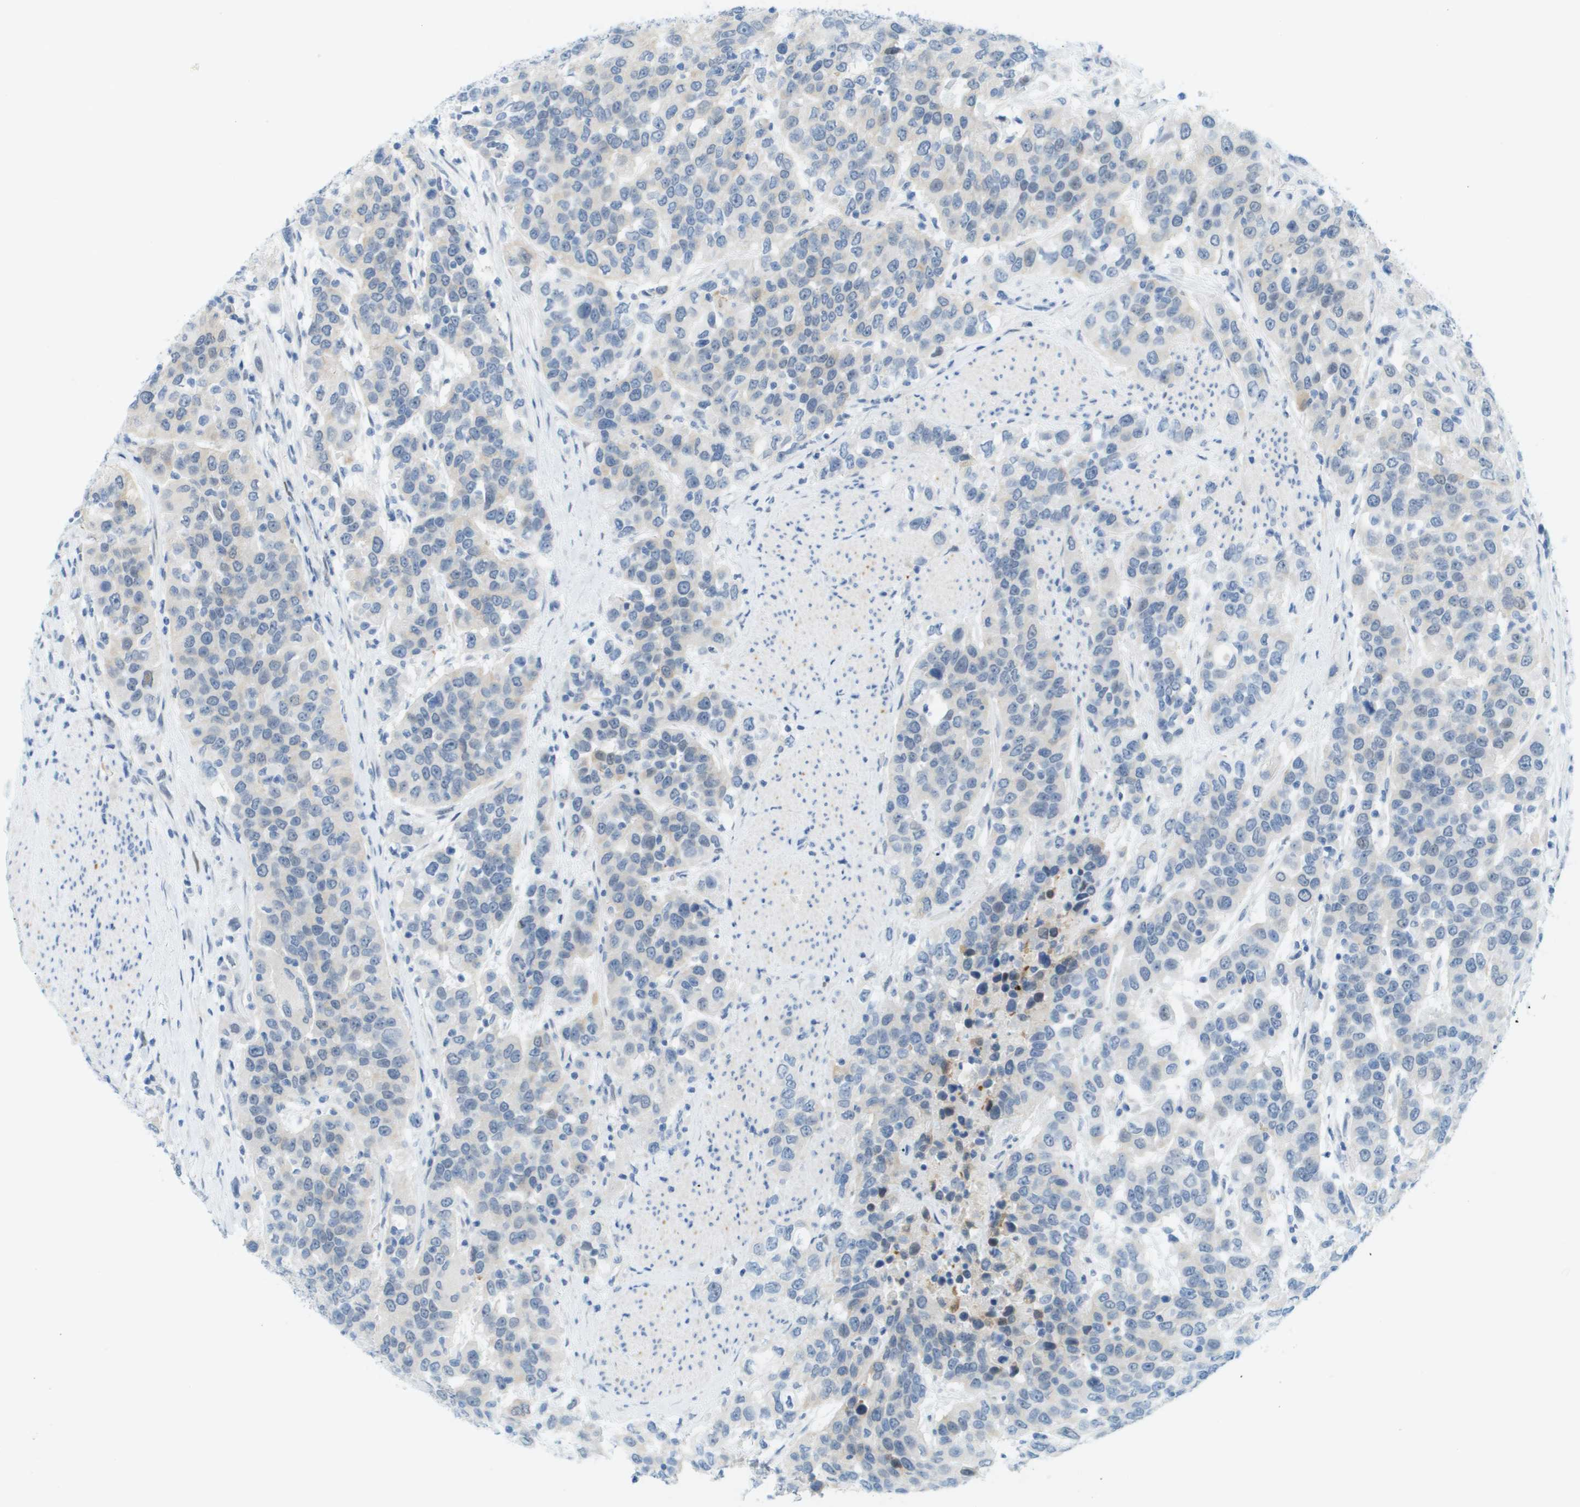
{"staining": {"intensity": "negative", "quantity": "none", "location": "none"}, "tissue": "urothelial cancer", "cell_type": "Tumor cells", "image_type": "cancer", "snomed": [{"axis": "morphology", "description": "Urothelial carcinoma, High grade"}, {"axis": "topography", "description": "Urinary bladder"}], "caption": "The image exhibits no significant staining in tumor cells of urothelial cancer. (Brightfield microscopy of DAB (3,3'-diaminobenzidine) immunohistochemistry at high magnification).", "gene": "CUL9", "patient": {"sex": "female", "age": 80}}